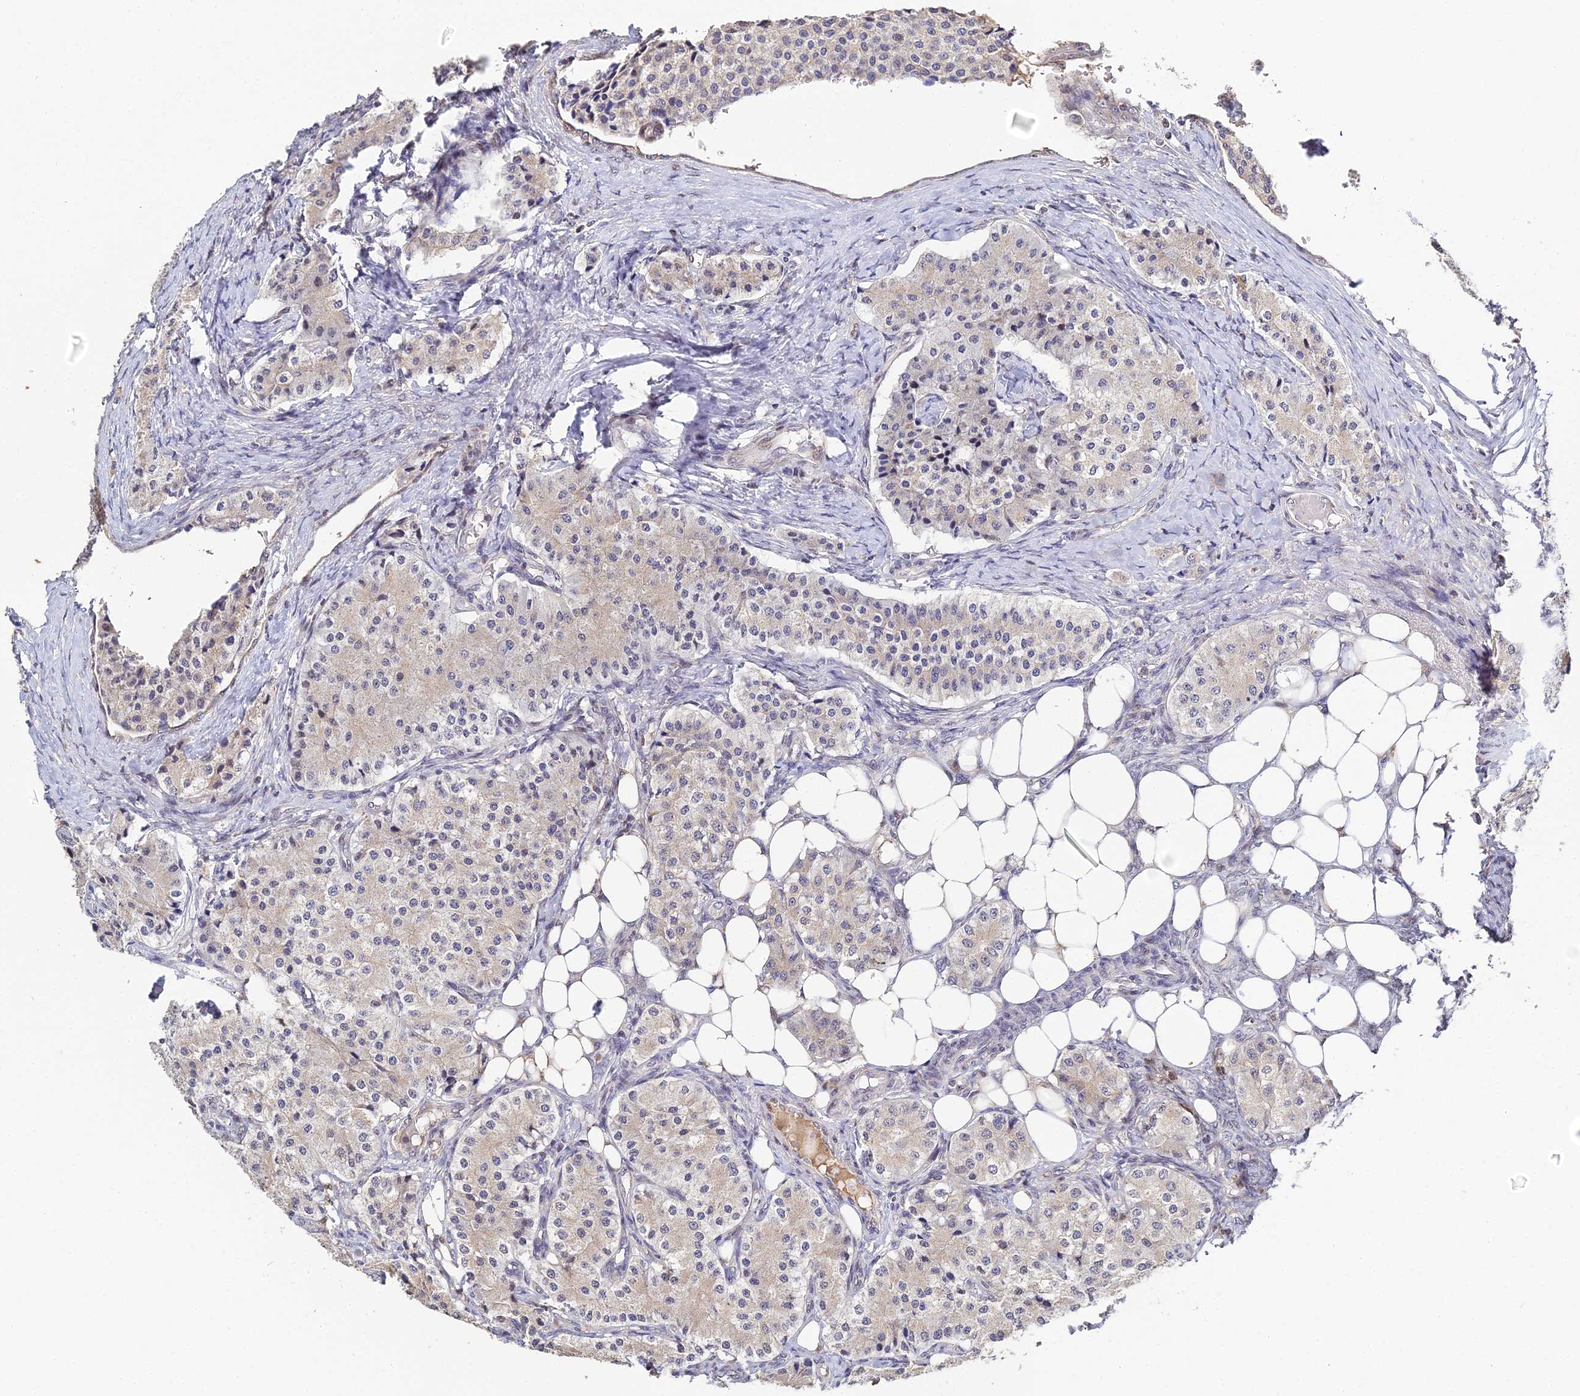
{"staining": {"intensity": "negative", "quantity": "none", "location": "none"}, "tissue": "carcinoid", "cell_type": "Tumor cells", "image_type": "cancer", "snomed": [{"axis": "morphology", "description": "Carcinoid, malignant, NOS"}, {"axis": "topography", "description": "Colon"}], "caption": "DAB immunohistochemical staining of human carcinoid (malignant) displays no significant staining in tumor cells.", "gene": "ERCC5", "patient": {"sex": "female", "age": 52}}